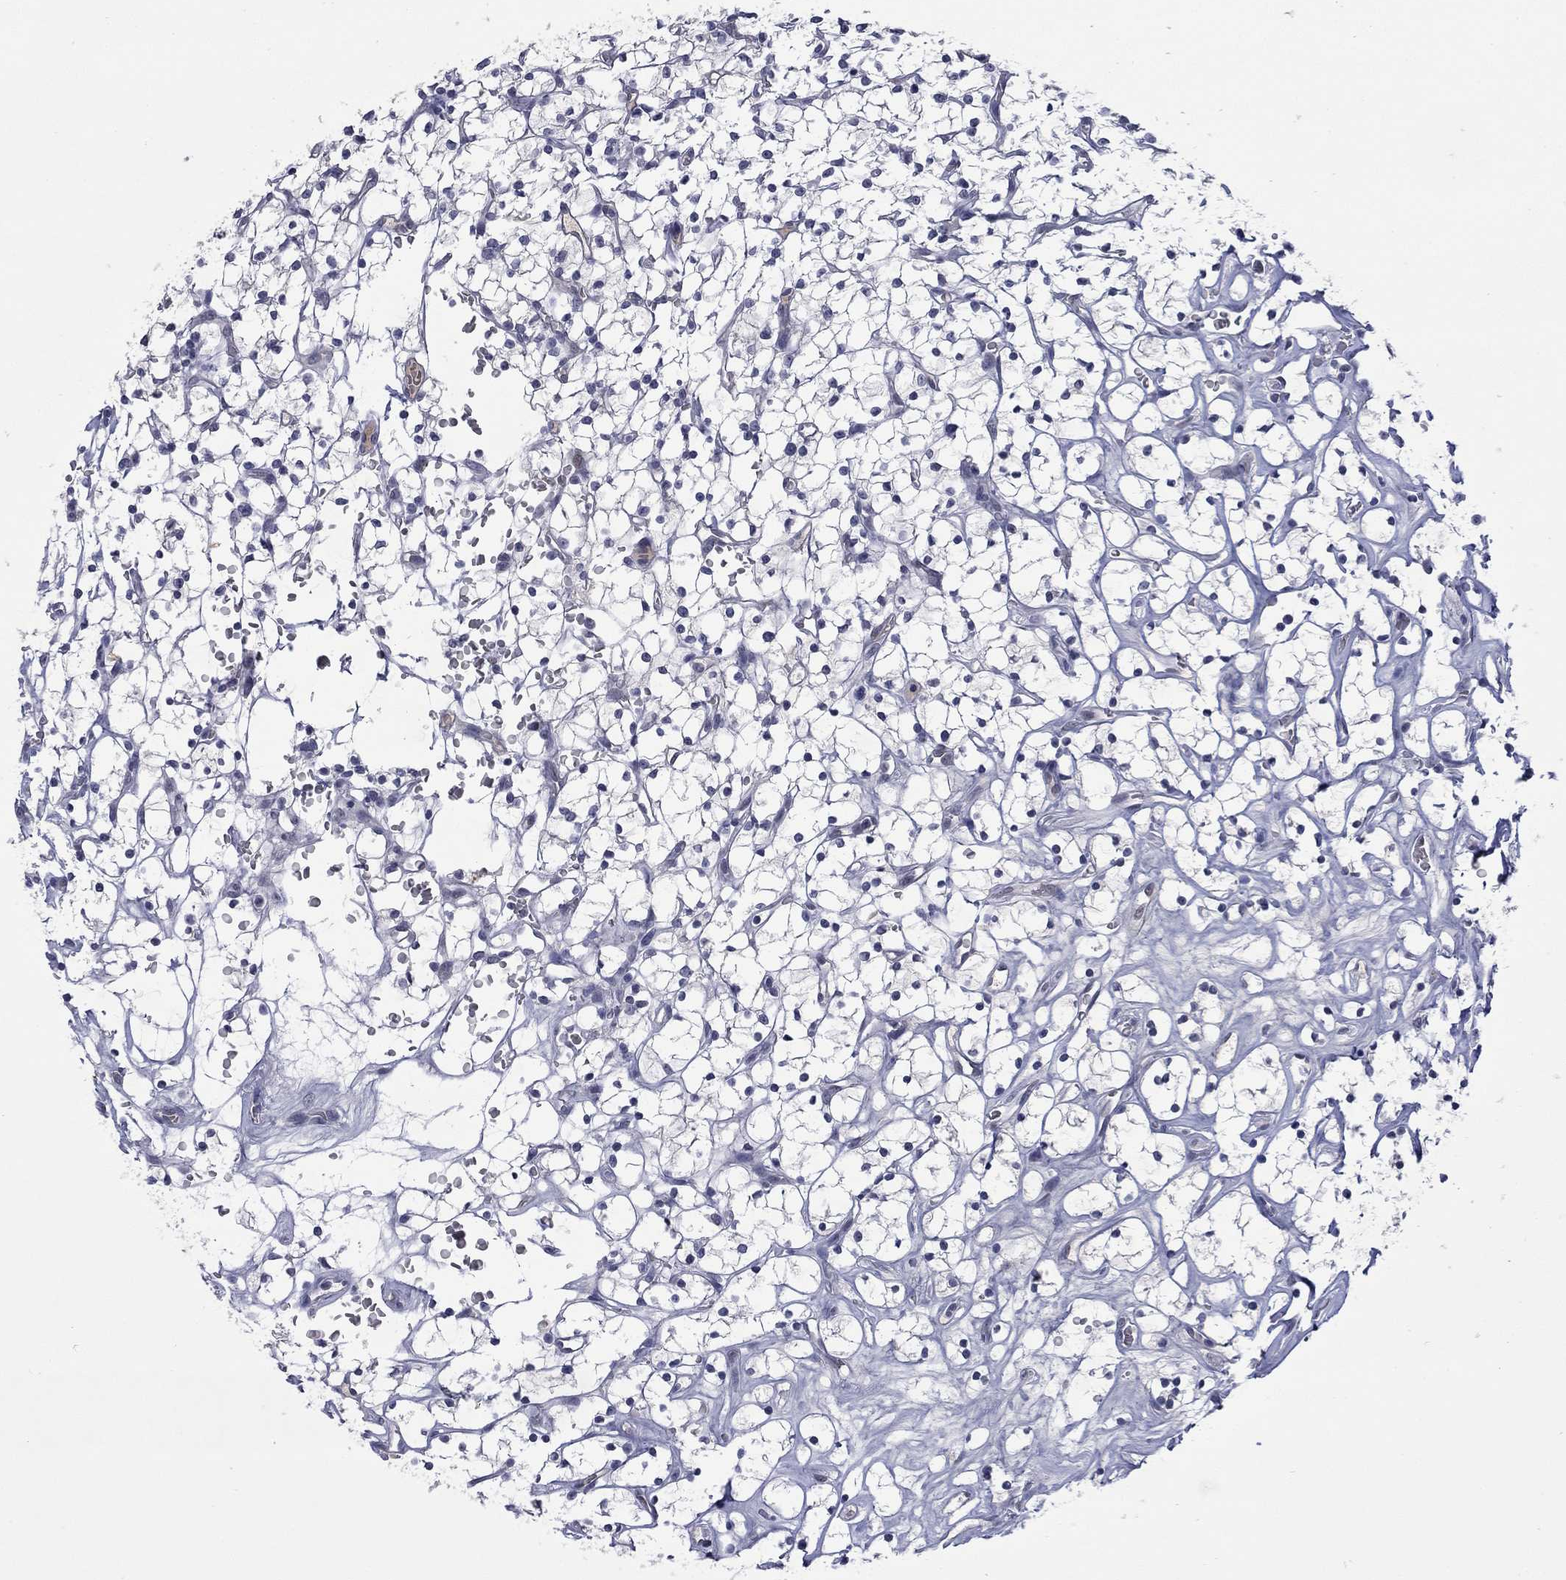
{"staining": {"intensity": "negative", "quantity": "none", "location": "none"}, "tissue": "renal cancer", "cell_type": "Tumor cells", "image_type": "cancer", "snomed": [{"axis": "morphology", "description": "Adenocarcinoma, NOS"}, {"axis": "topography", "description": "Kidney"}], "caption": "Human renal cancer stained for a protein using immunohistochemistry demonstrates no positivity in tumor cells.", "gene": "SLC51A", "patient": {"sex": "female", "age": 64}}